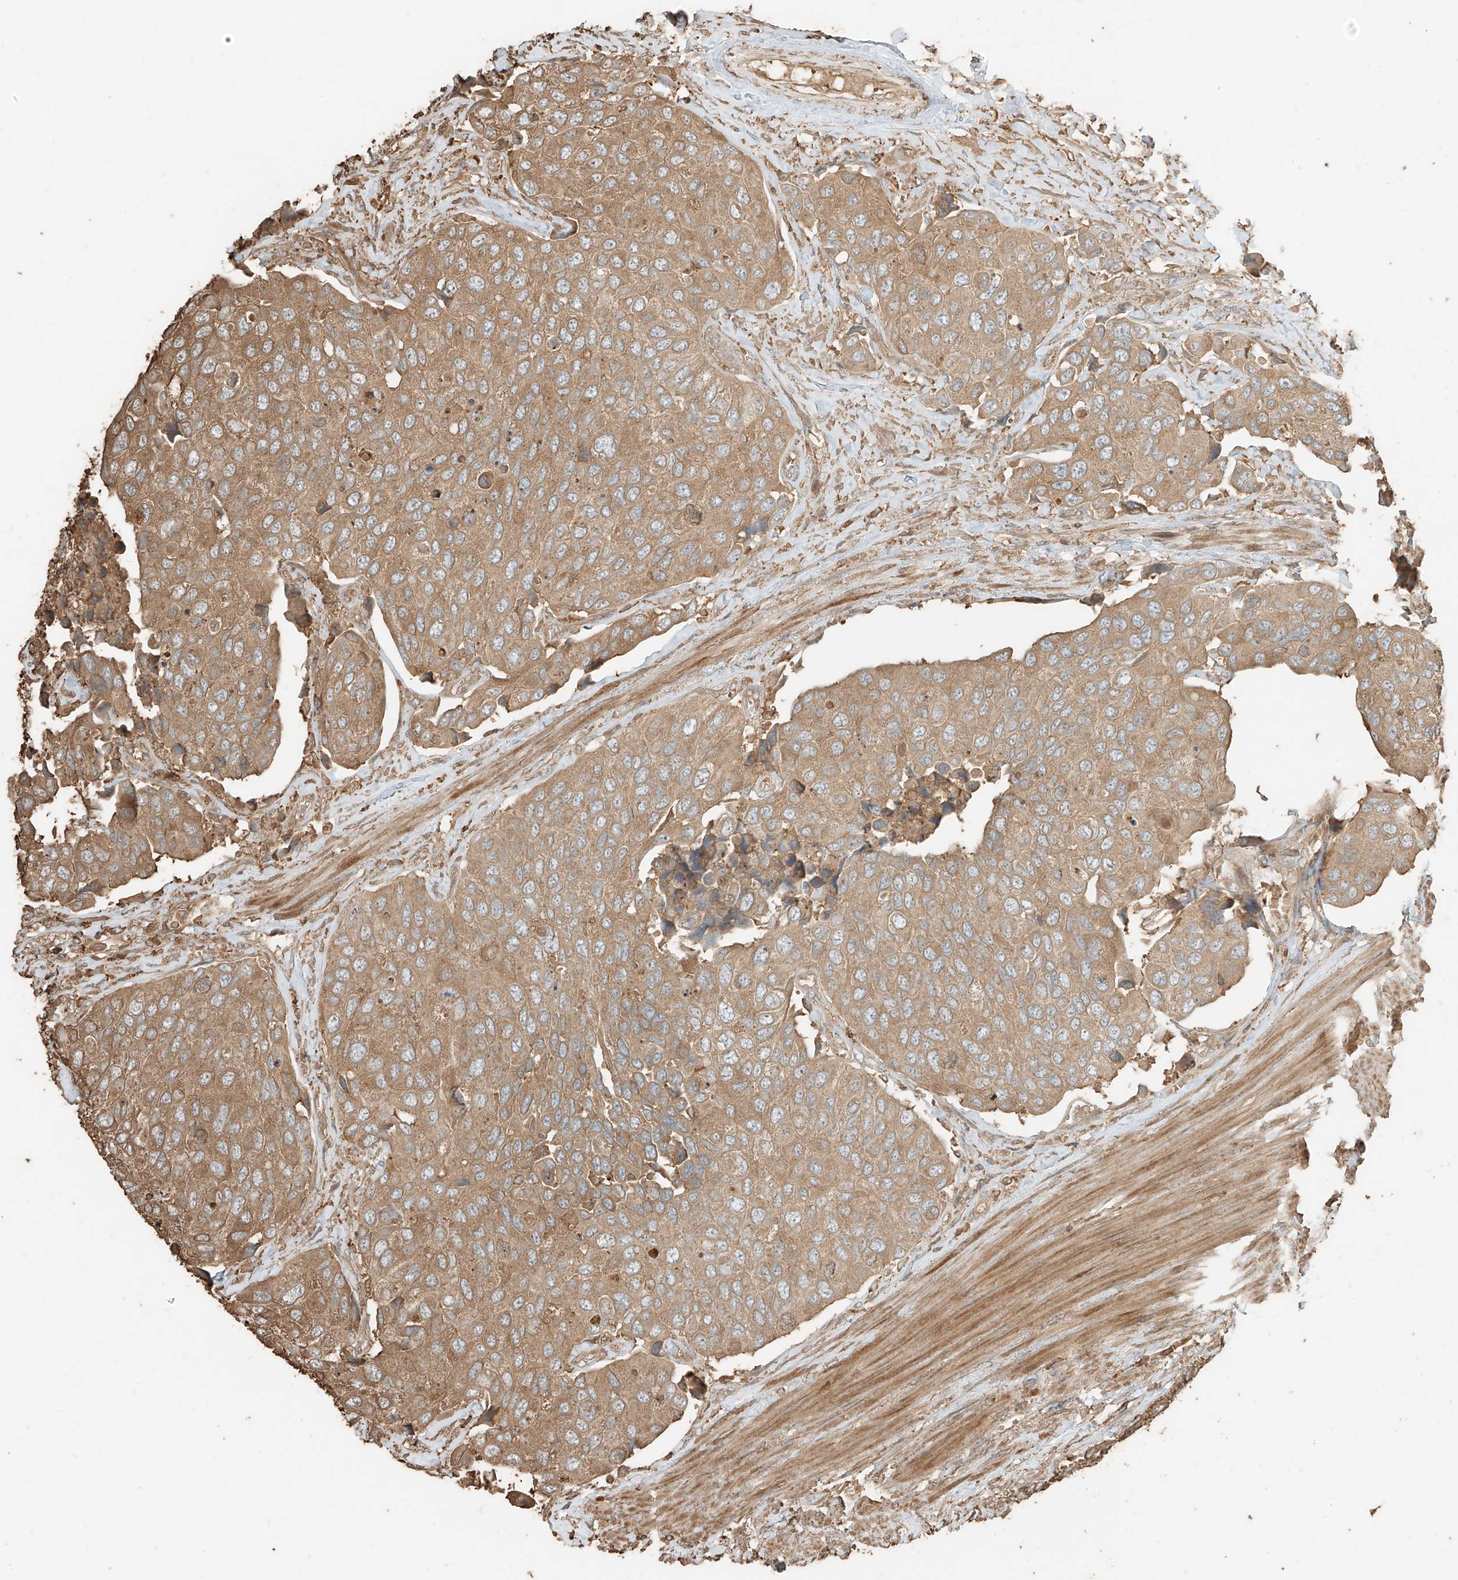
{"staining": {"intensity": "moderate", "quantity": ">75%", "location": "cytoplasmic/membranous"}, "tissue": "urothelial cancer", "cell_type": "Tumor cells", "image_type": "cancer", "snomed": [{"axis": "morphology", "description": "Urothelial carcinoma, High grade"}, {"axis": "topography", "description": "Urinary bladder"}], "caption": "Immunohistochemical staining of human high-grade urothelial carcinoma demonstrates medium levels of moderate cytoplasmic/membranous protein expression in approximately >75% of tumor cells.", "gene": "RFTN2", "patient": {"sex": "male", "age": 74}}